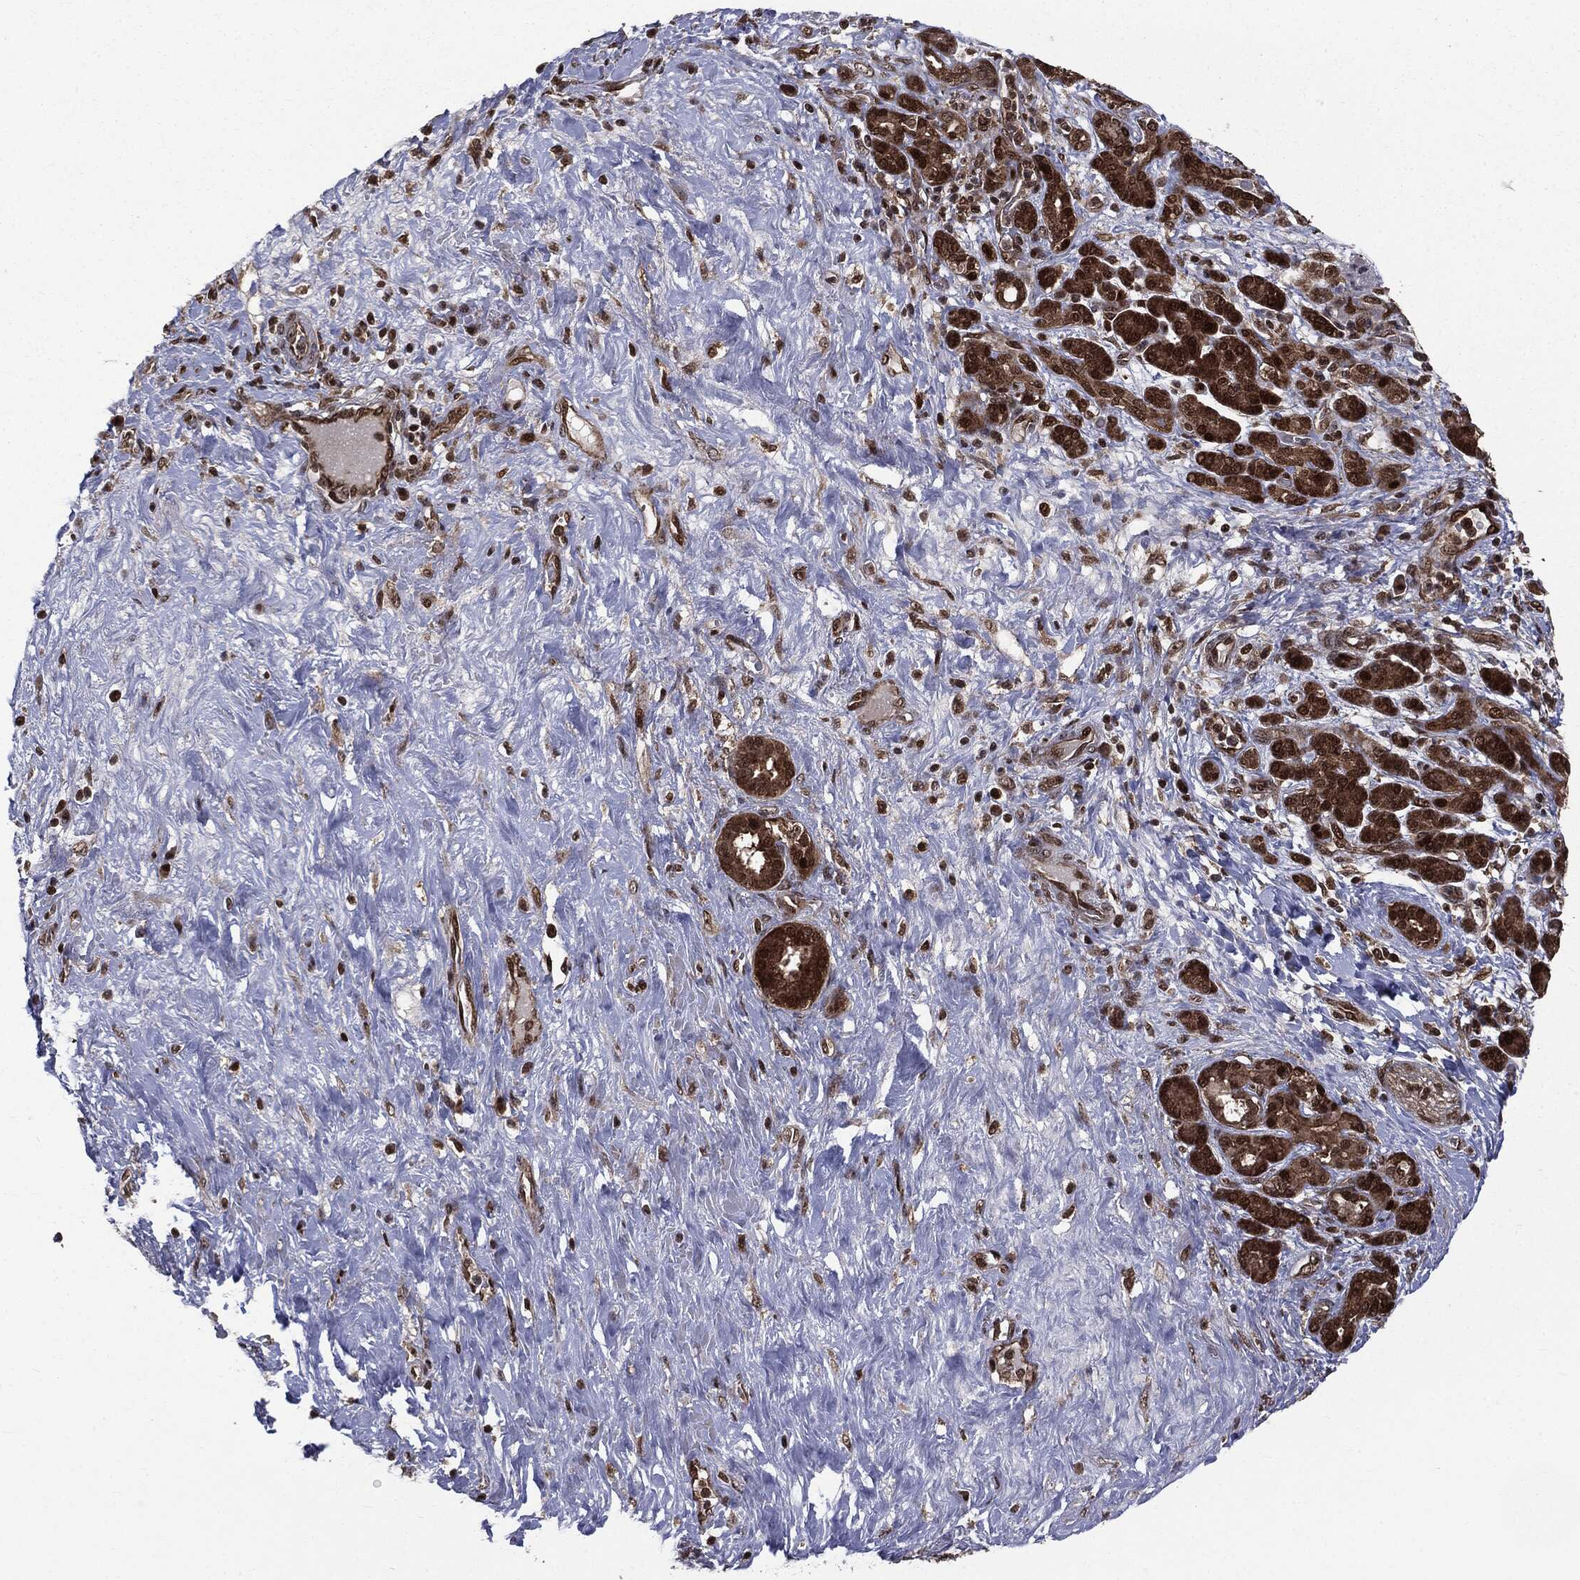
{"staining": {"intensity": "strong", "quantity": ">75%", "location": "cytoplasmic/membranous,nuclear"}, "tissue": "pancreatic cancer", "cell_type": "Tumor cells", "image_type": "cancer", "snomed": [{"axis": "morphology", "description": "Adenocarcinoma, NOS"}, {"axis": "topography", "description": "Pancreas"}], "caption": "Human pancreatic cancer (adenocarcinoma) stained with a brown dye reveals strong cytoplasmic/membranous and nuclear positive expression in about >75% of tumor cells.", "gene": "PTPA", "patient": {"sex": "male", "age": 44}}